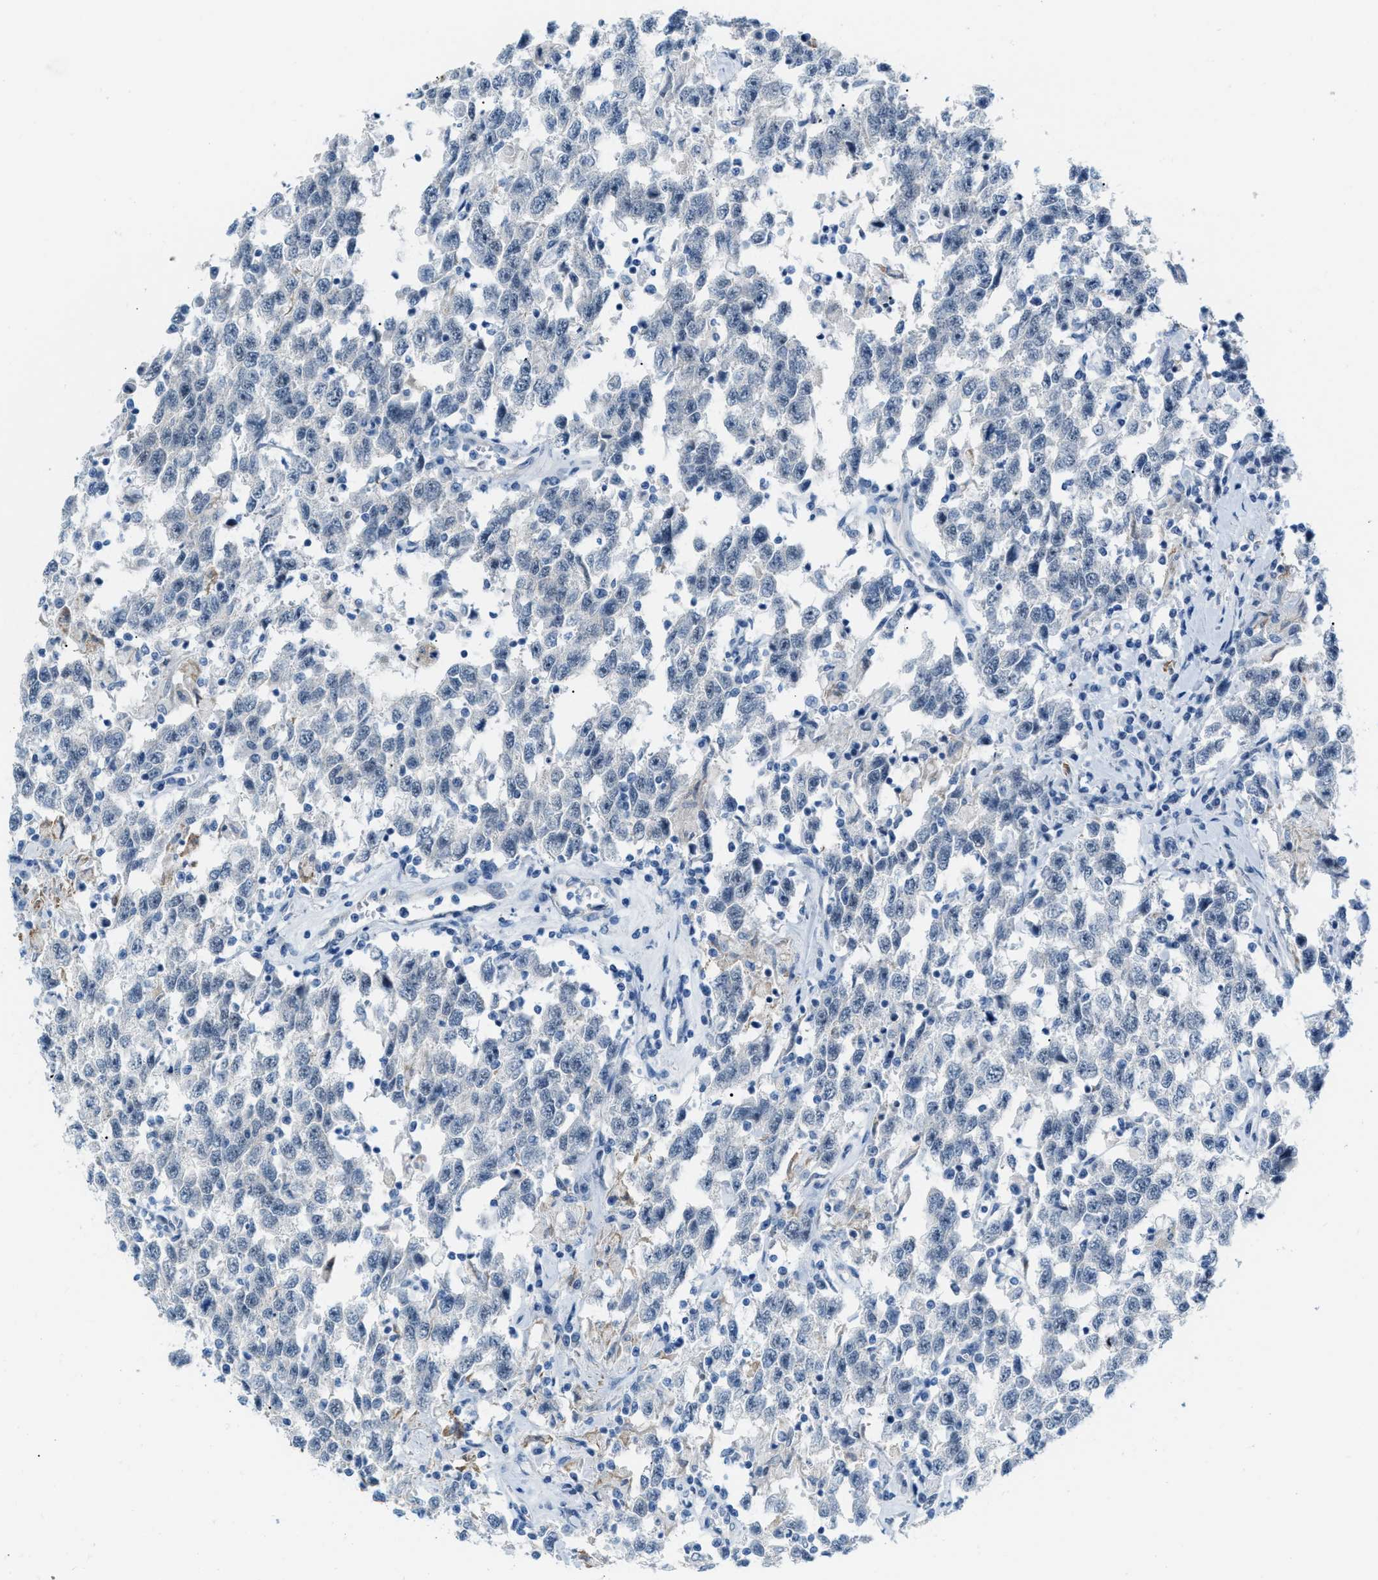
{"staining": {"intensity": "negative", "quantity": "none", "location": "none"}, "tissue": "testis cancer", "cell_type": "Tumor cells", "image_type": "cancer", "snomed": [{"axis": "morphology", "description": "Seminoma, NOS"}, {"axis": "topography", "description": "Testis"}], "caption": "IHC image of neoplastic tissue: human testis cancer (seminoma) stained with DAB (3,3'-diaminobenzidine) reveals no significant protein staining in tumor cells.", "gene": "PHRF1", "patient": {"sex": "male", "age": 41}}